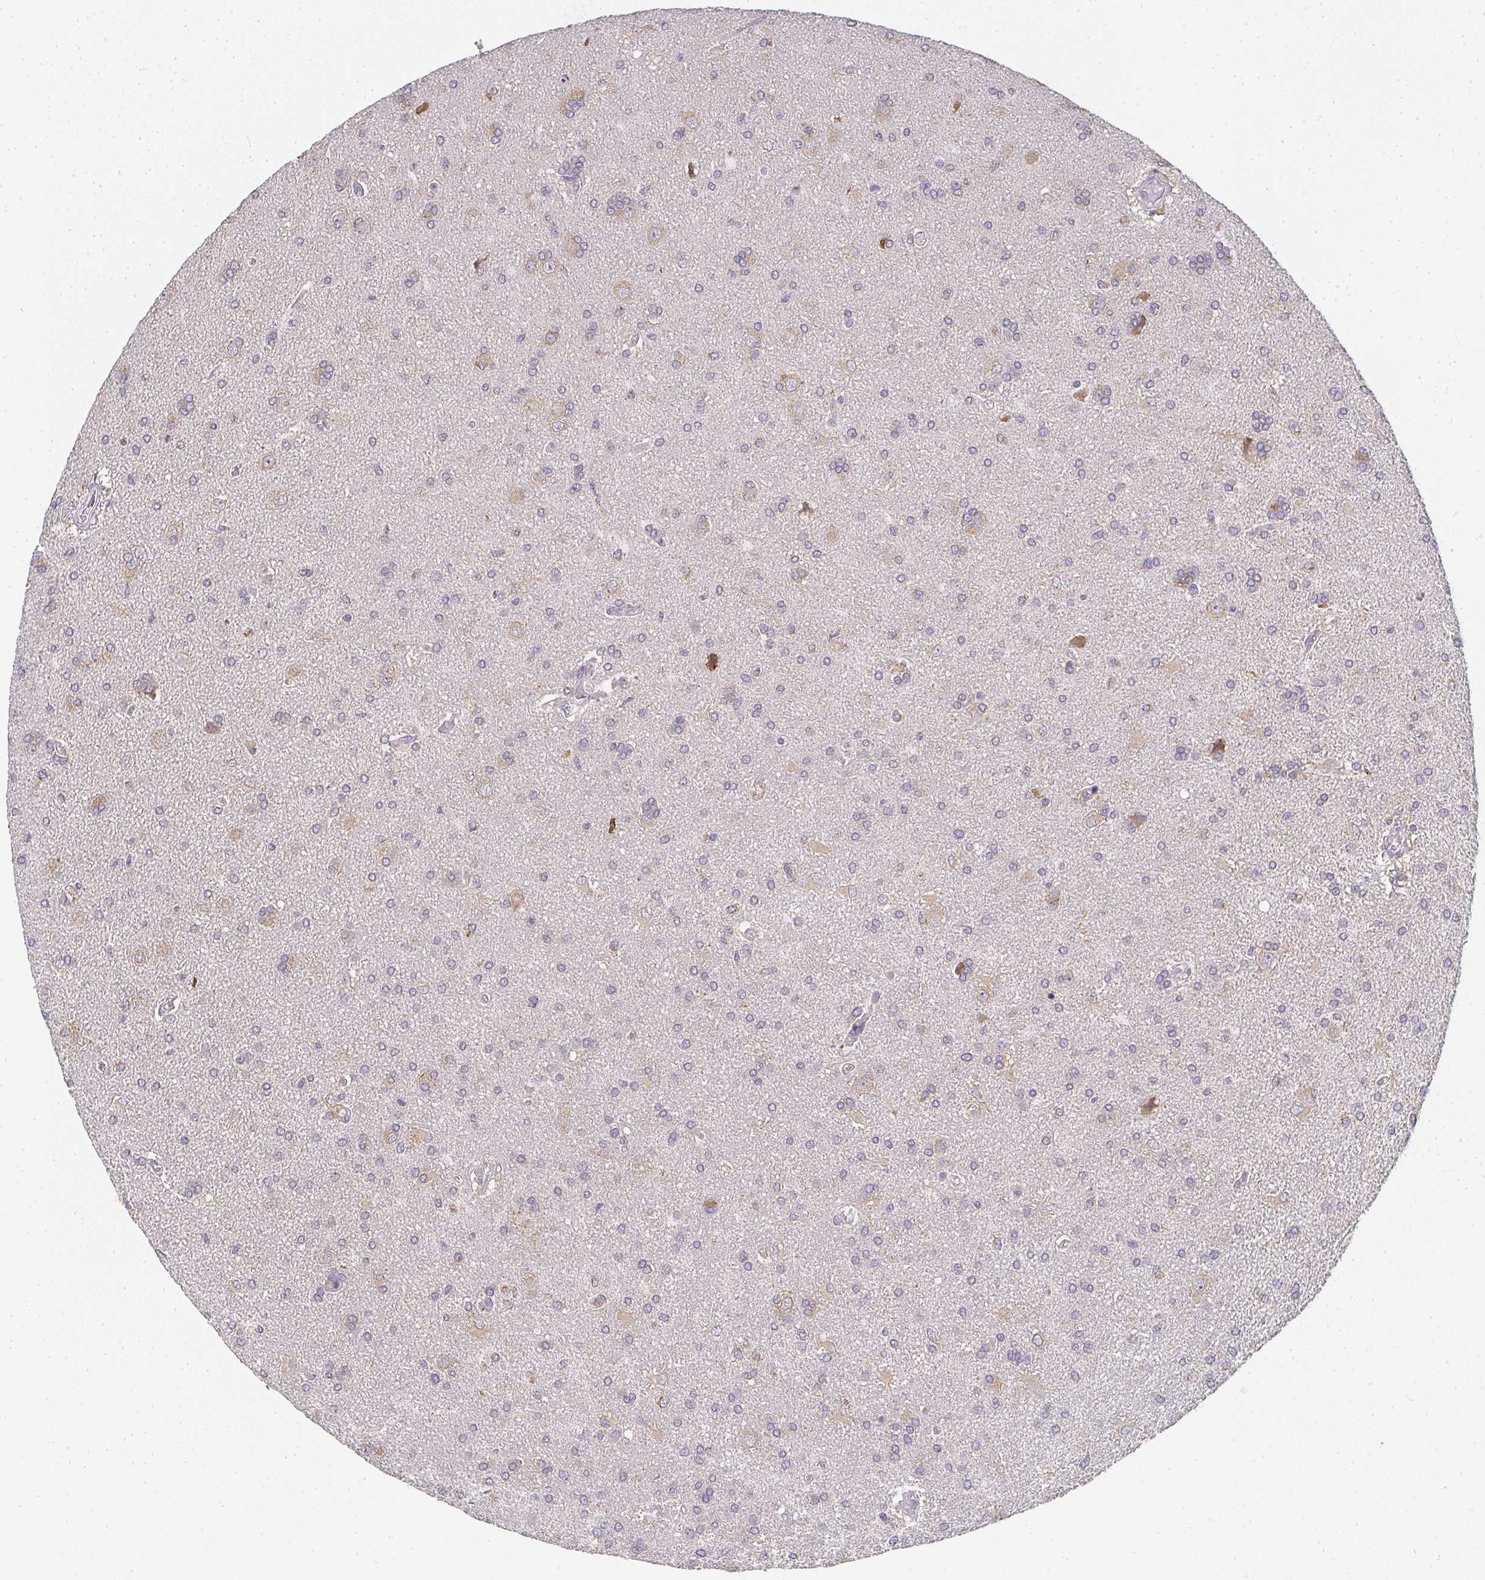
{"staining": {"intensity": "negative", "quantity": "none", "location": "none"}, "tissue": "glioma", "cell_type": "Tumor cells", "image_type": "cancer", "snomed": [{"axis": "morphology", "description": "Glioma, malignant, High grade"}, {"axis": "topography", "description": "Brain"}], "caption": "Tumor cells show no significant staining in high-grade glioma (malignant).", "gene": "SLC35B3", "patient": {"sex": "male", "age": 68}}